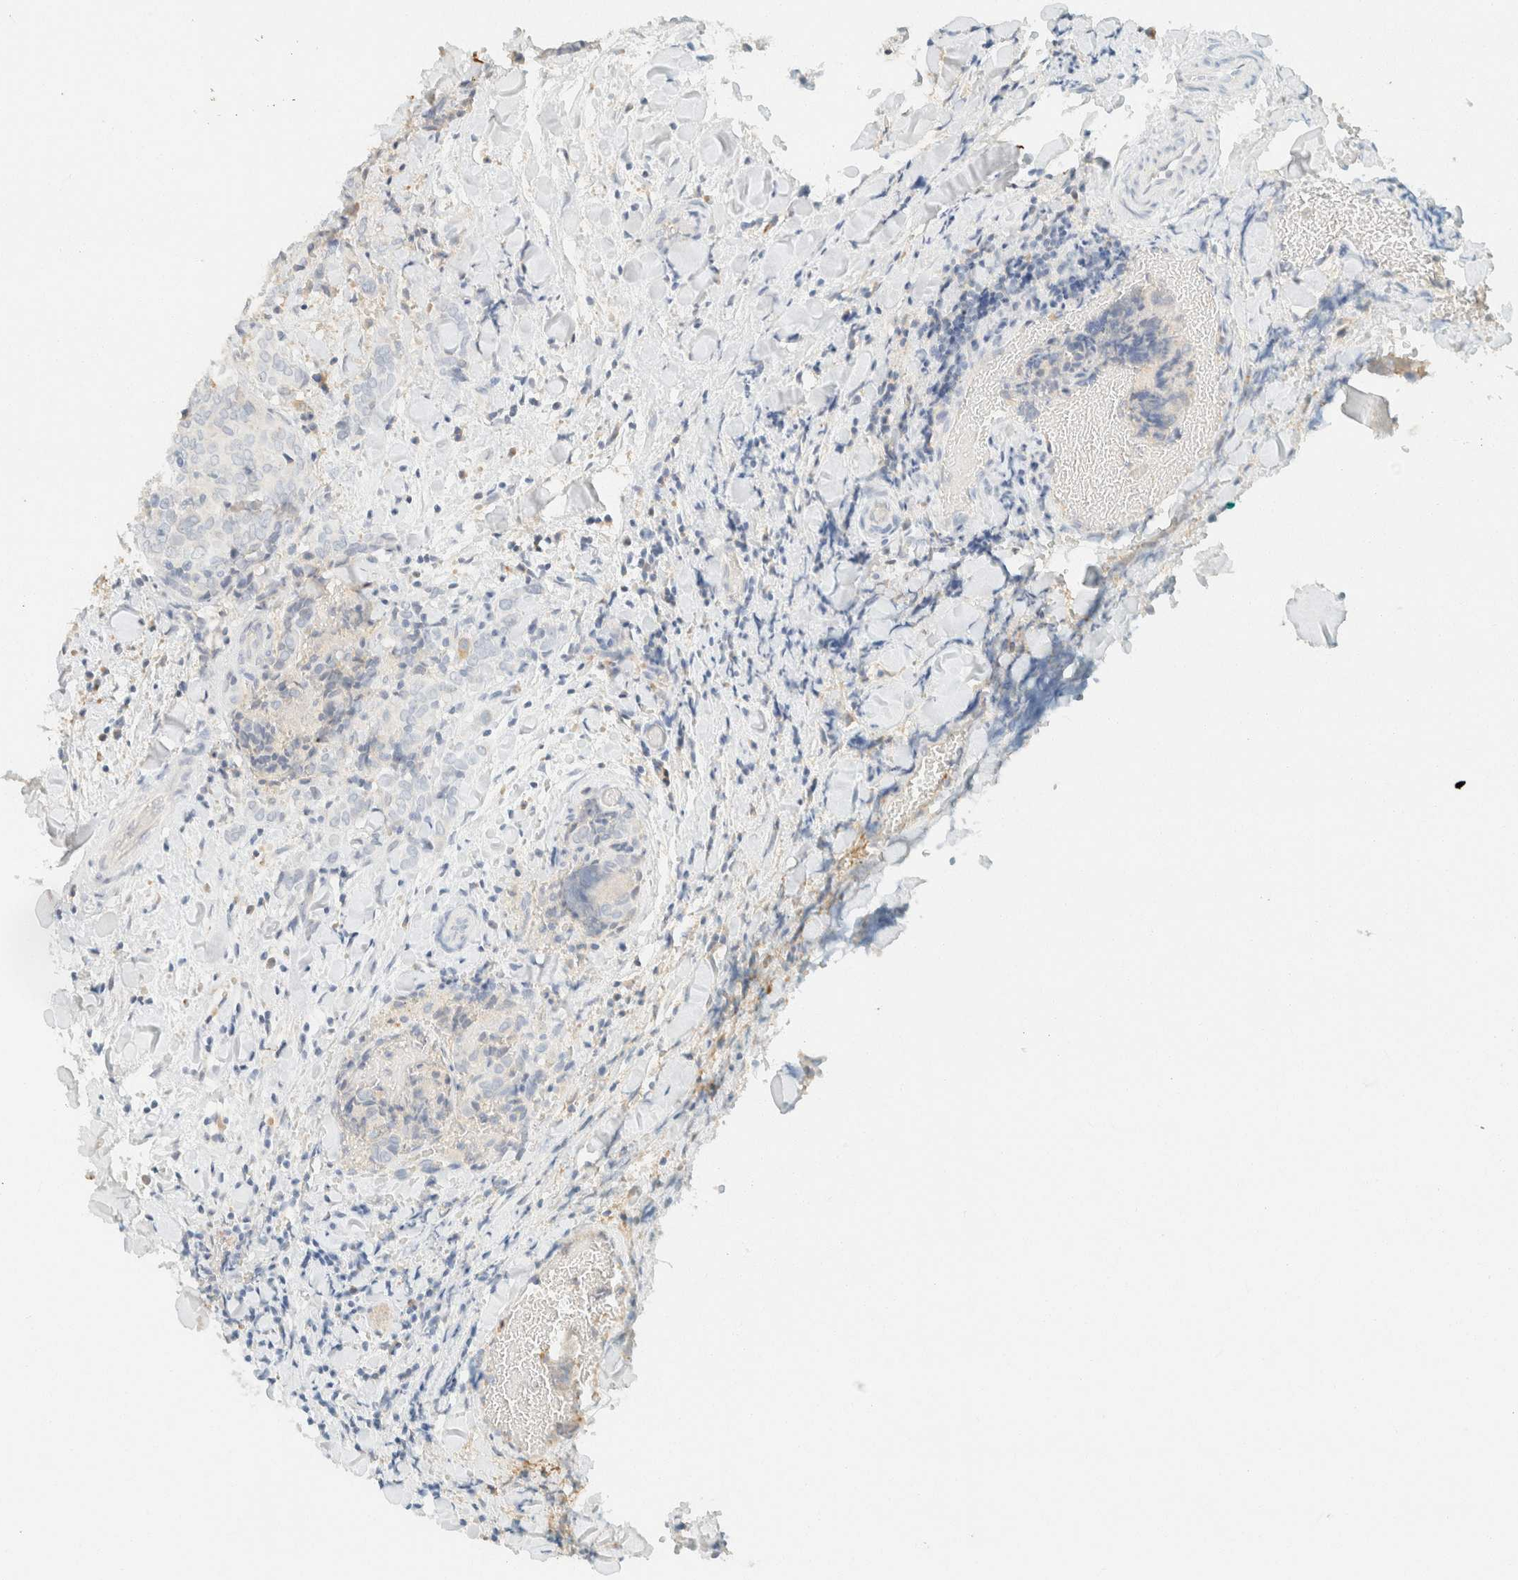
{"staining": {"intensity": "negative", "quantity": "none", "location": "none"}, "tissue": "thyroid cancer", "cell_type": "Tumor cells", "image_type": "cancer", "snomed": [{"axis": "morphology", "description": "Normal tissue, NOS"}, {"axis": "morphology", "description": "Papillary adenocarcinoma, NOS"}, {"axis": "topography", "description": "Thyroid gland"}], "caption": "This is an immunohistochemistry image of thyroid cancer. There is no positivity in tumor cells.", "gene": "GPA33", "patient": {"sex": "female", "age": 30}}